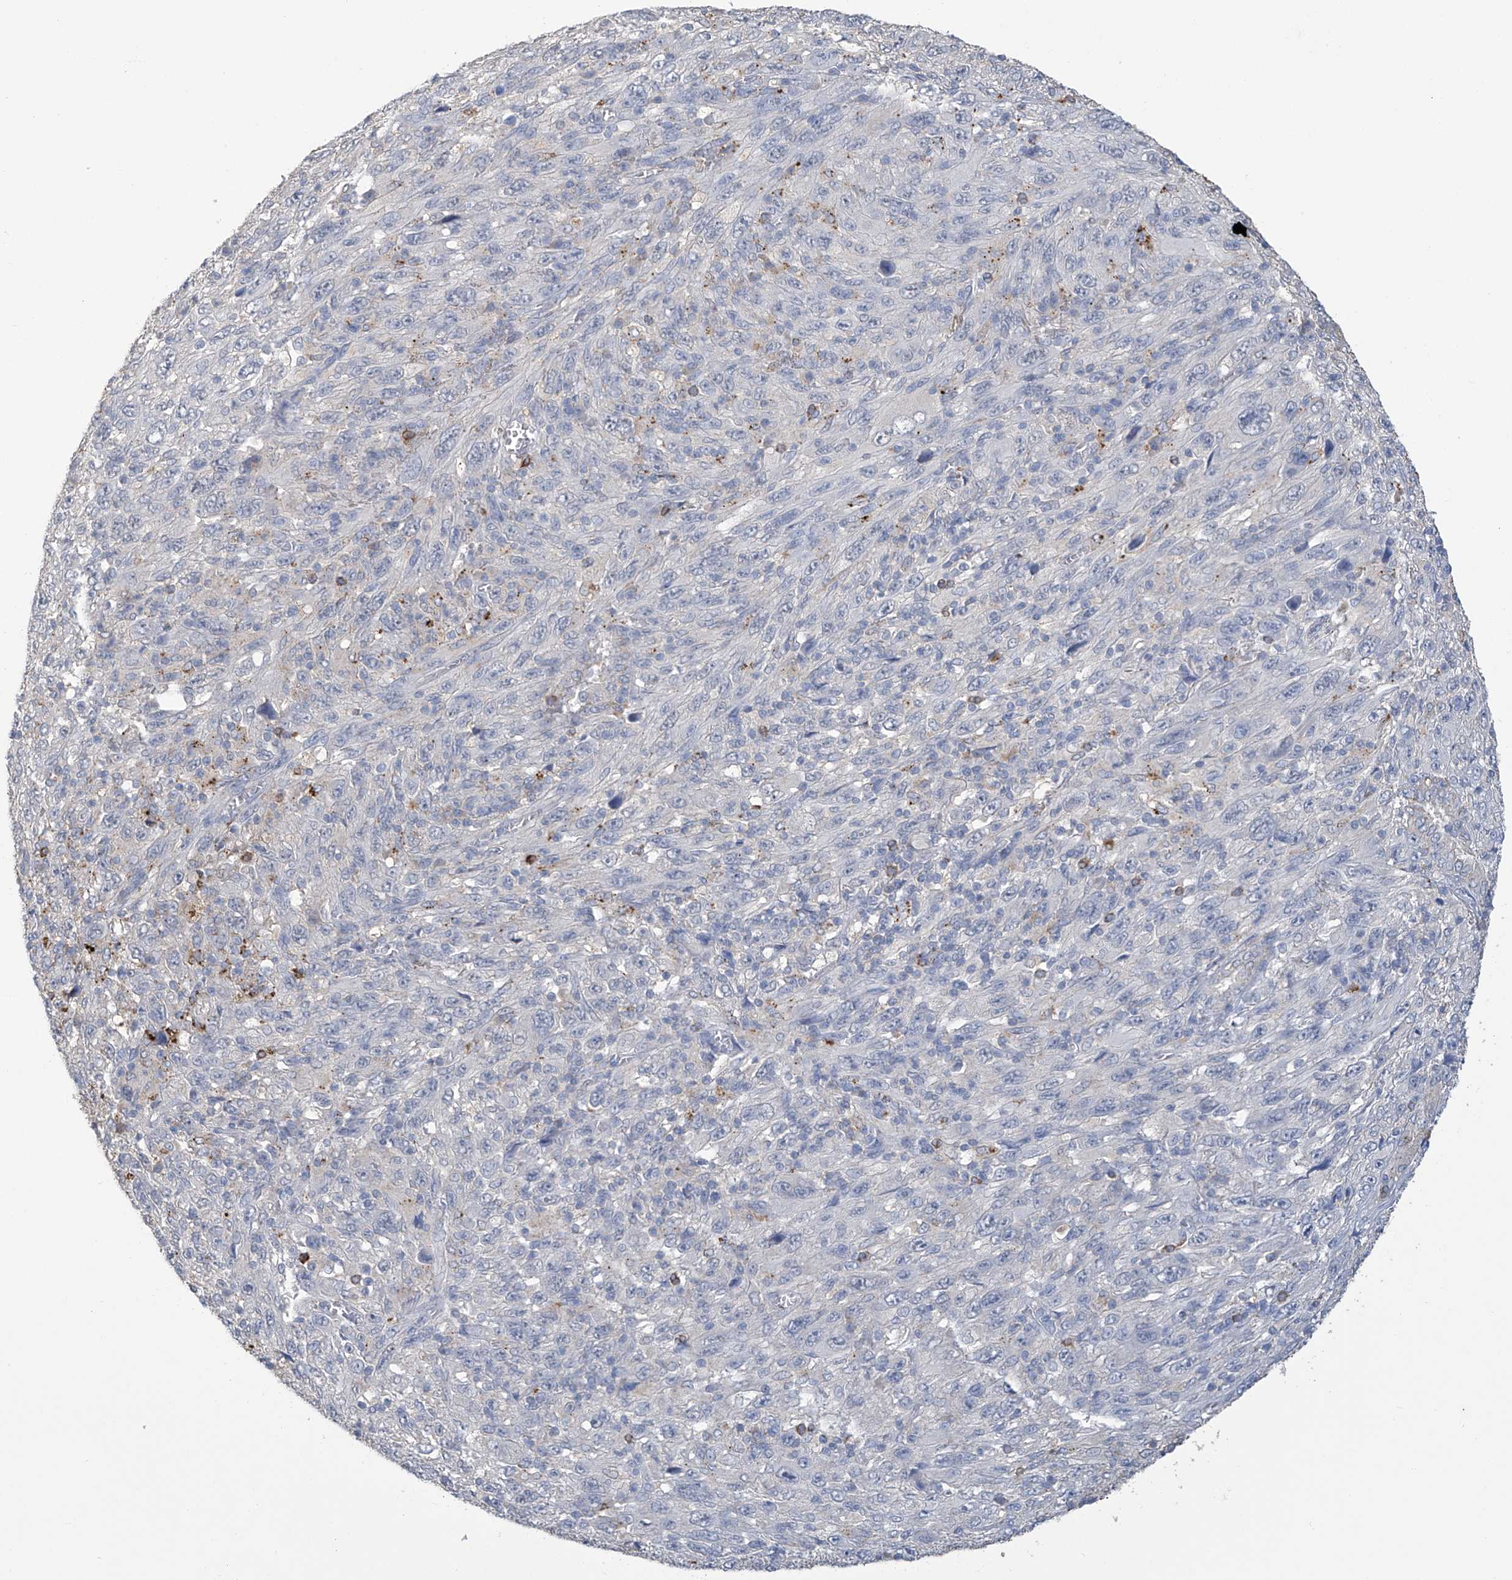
{"staining": {"intensity": "negative", "quantity": "none", "location": "none"}, "tissue": "melanoma", "cell_type": "Tumor cells", "image_type": "cancer", "snomed": [{"axis": "morphology", "description": "Malignant melanoma, Metastatic site"}, {"axis": "topography", "description": "Skin"}], "caption": "Malignant melanoma (metastatic site) was stained to show a protein in brown. There is no significant positivity in tumor cells. (DAB immunohistochemistry with hematoxylin counter stain).", "gene": "OGT", "patient": {"sex": "female", "age": 56}}